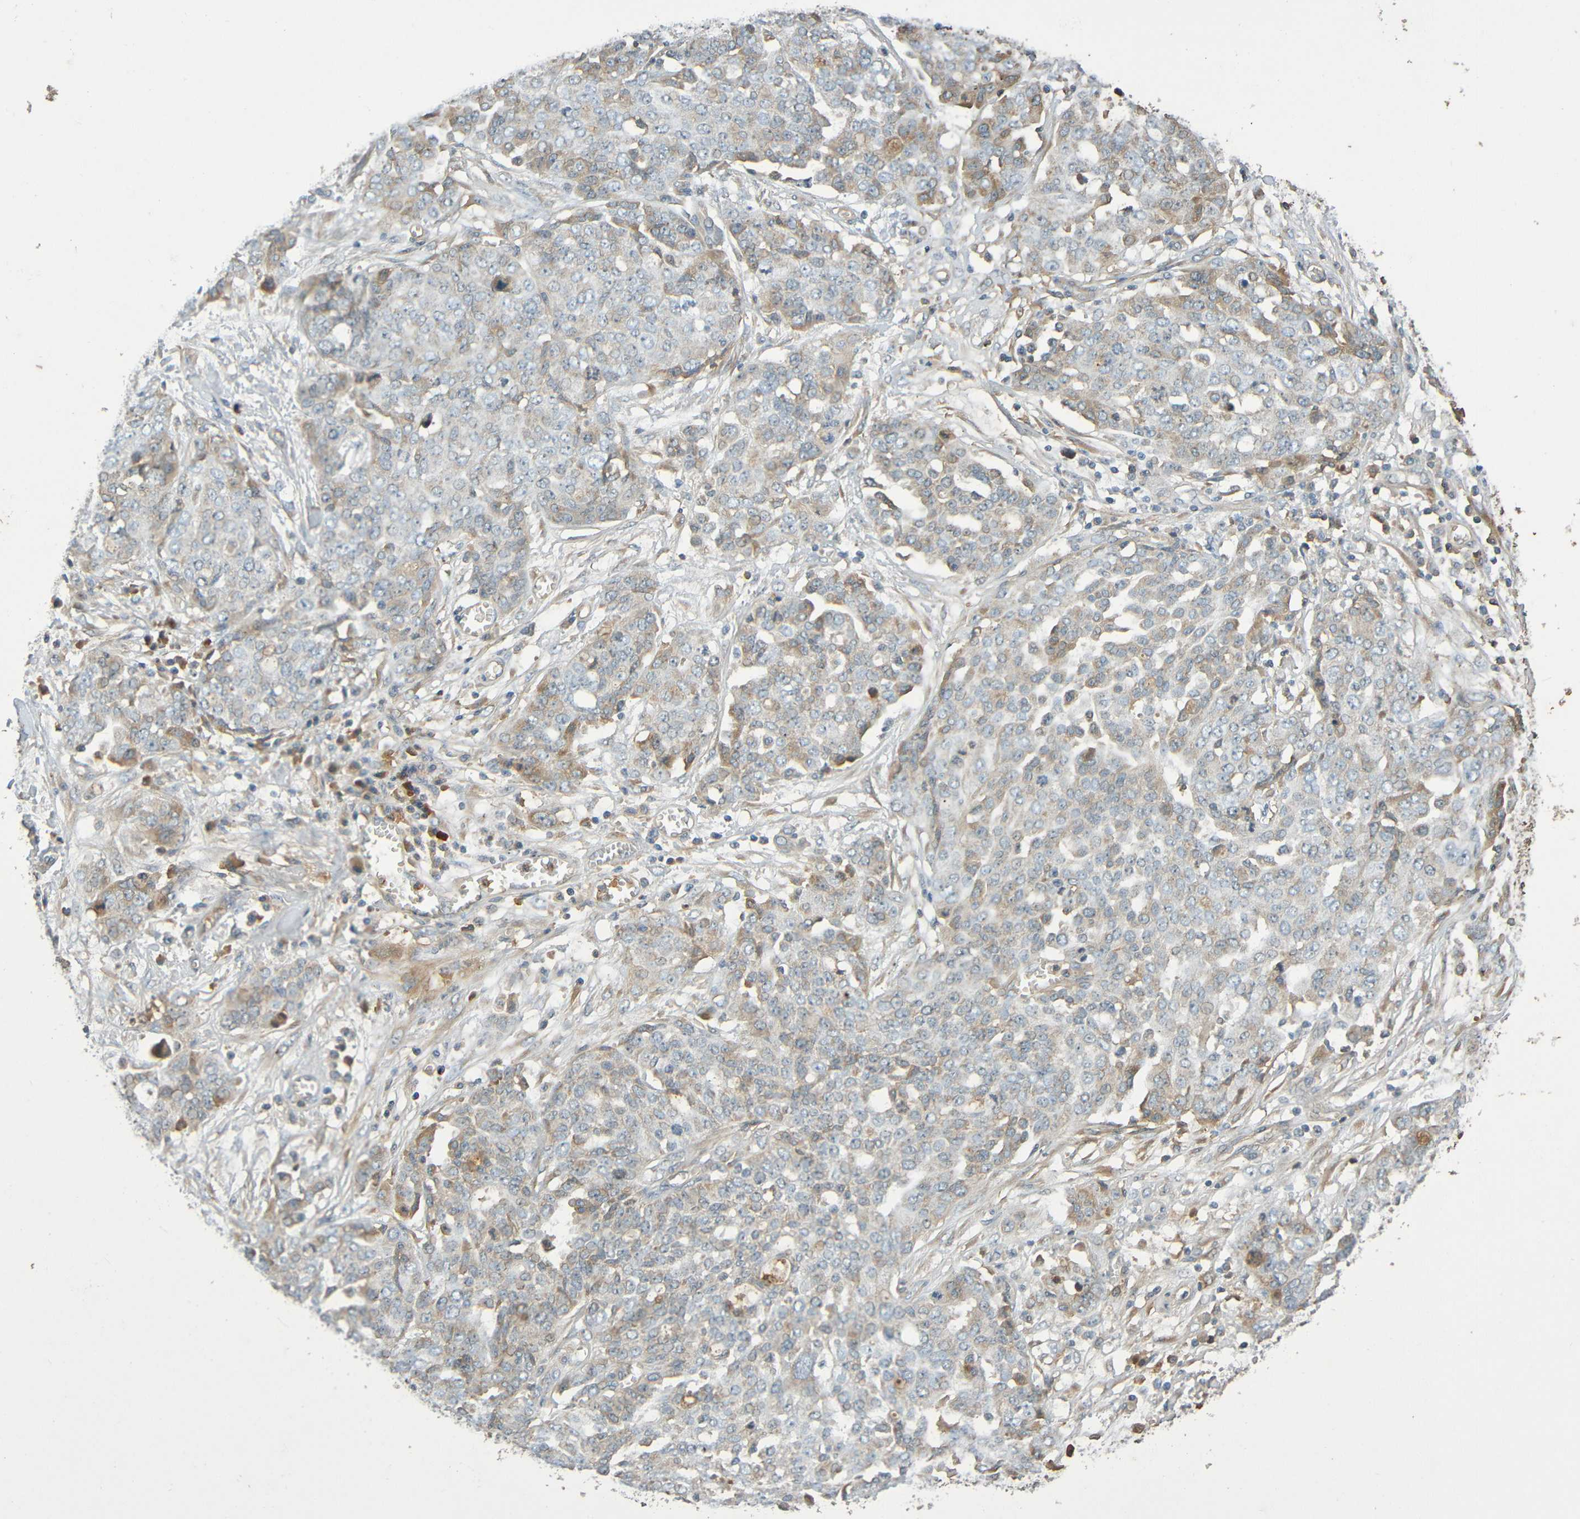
{"staining": {"intensity": "weak", "quantity": "25%-75%", "location": "cytoplasmic/membranous"}, "tissue": "ovarian cancer", "cell_type": "Tumor cells", "image_type": "cancer", "snomed": [{"axis": "morphology", "description": "Cystadenocarcinoma, serous, NOS"}, {"axis": "topography", "description": "Soft tissue"}, {"axis": "topography", "description": "Ovary"}], "caption": "The image displays immunohistochemical staining of ovarian cancer. There is weak cytoplasmic/membranous positivity is seen in about 25%-75% of tumor cells.", "gene": "C1QA", "patient": {"sex": "female", "age": 57}}